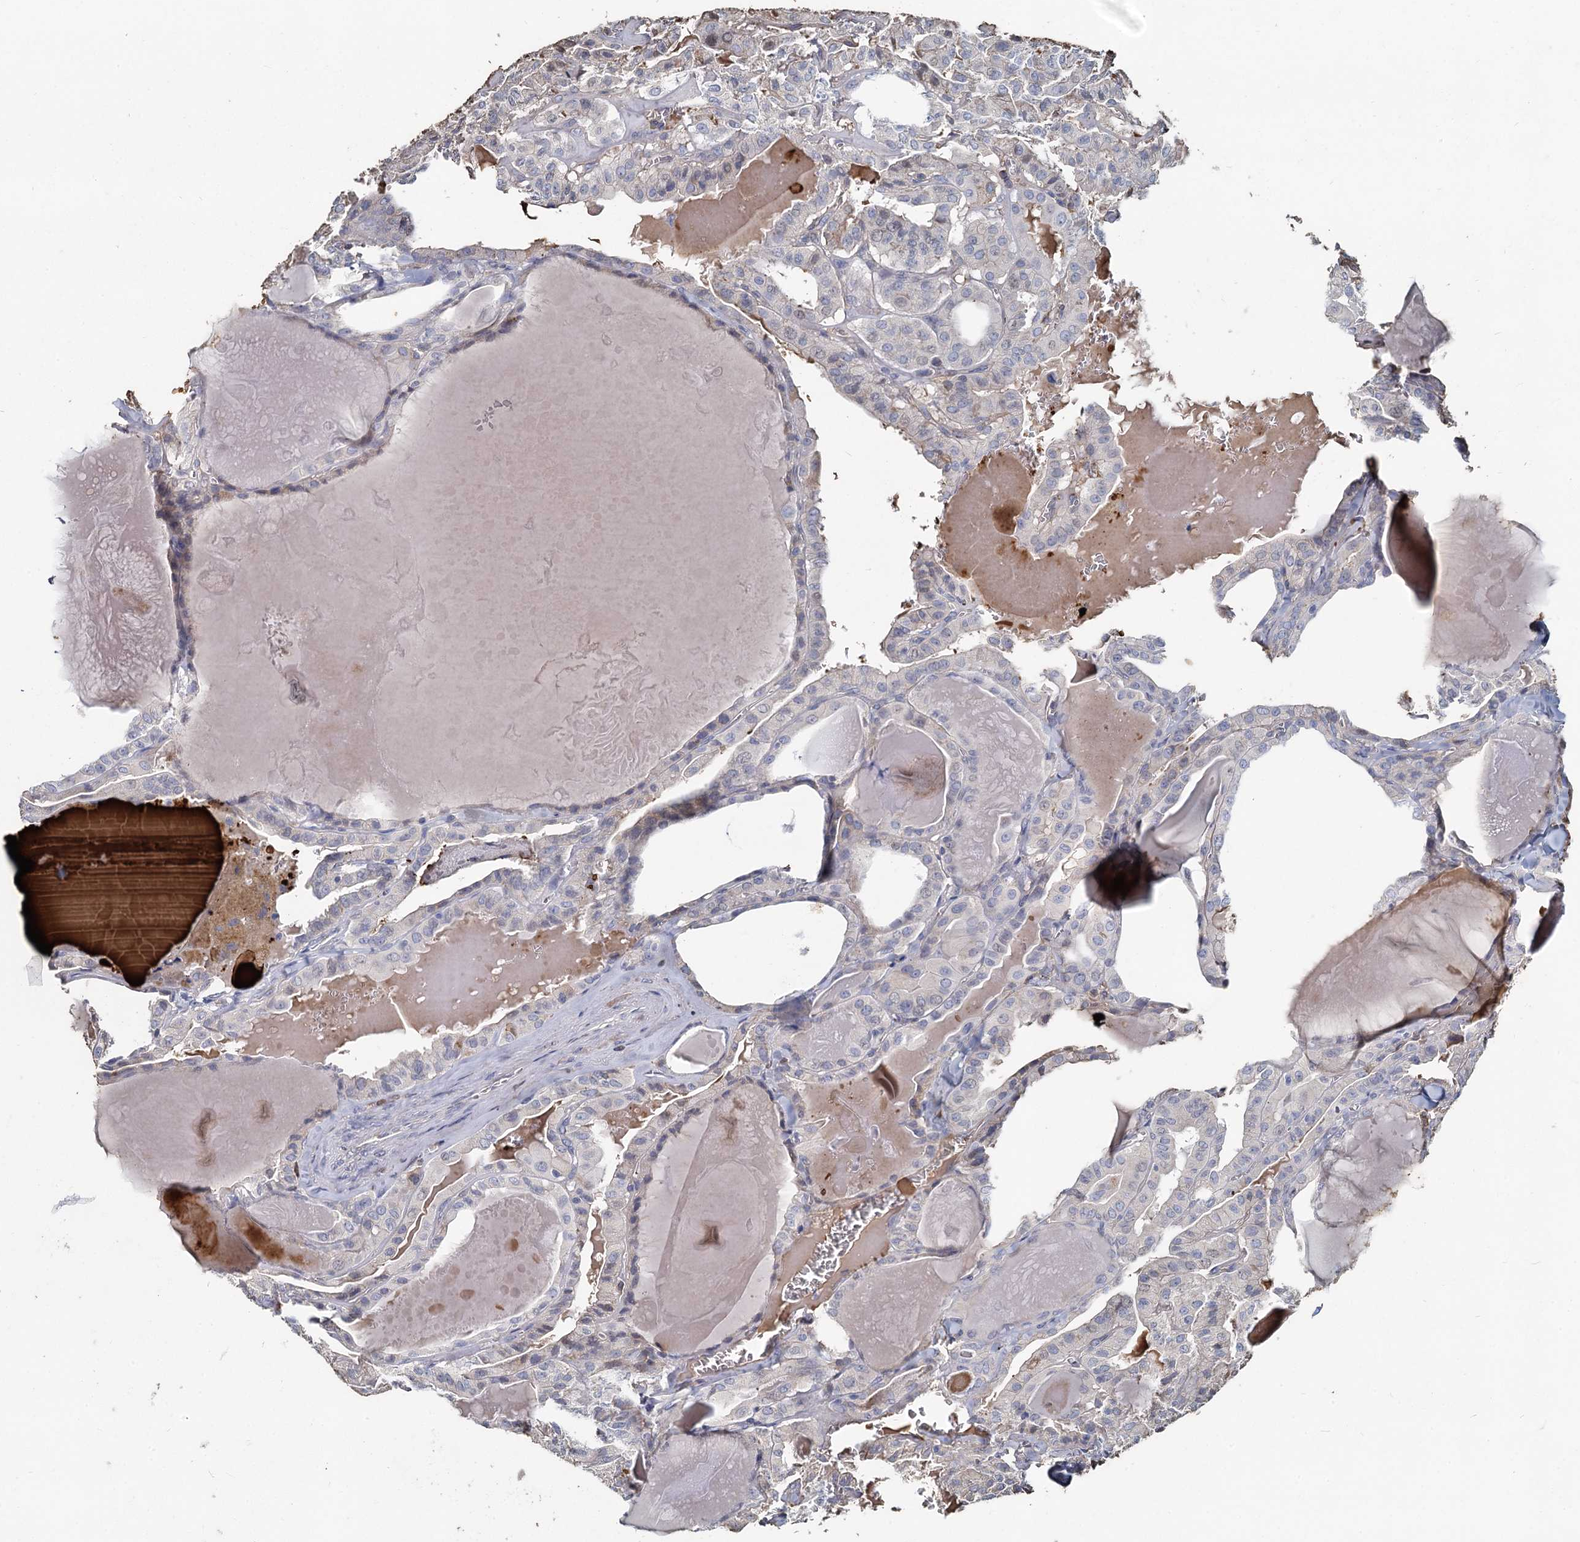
{"staining": {"intensity": "negative", "quantity": "none", "location": "none"}, "tissue": "thyroid cancer", "cell_type": "Tumor cells", "image_type": "cancer", "snomed": [{"axis": "morphology", "description": "Papillary adenocarcinoma, NOS"}, {"axis": "topography", "description": "Thyroid gland"}], "caption": "Tumor cells are negative for protein expression in human thyroid papillary adenocarcinoma.", "gene": "TCTN2", "patient": {"sex": "male", "age": 52}}